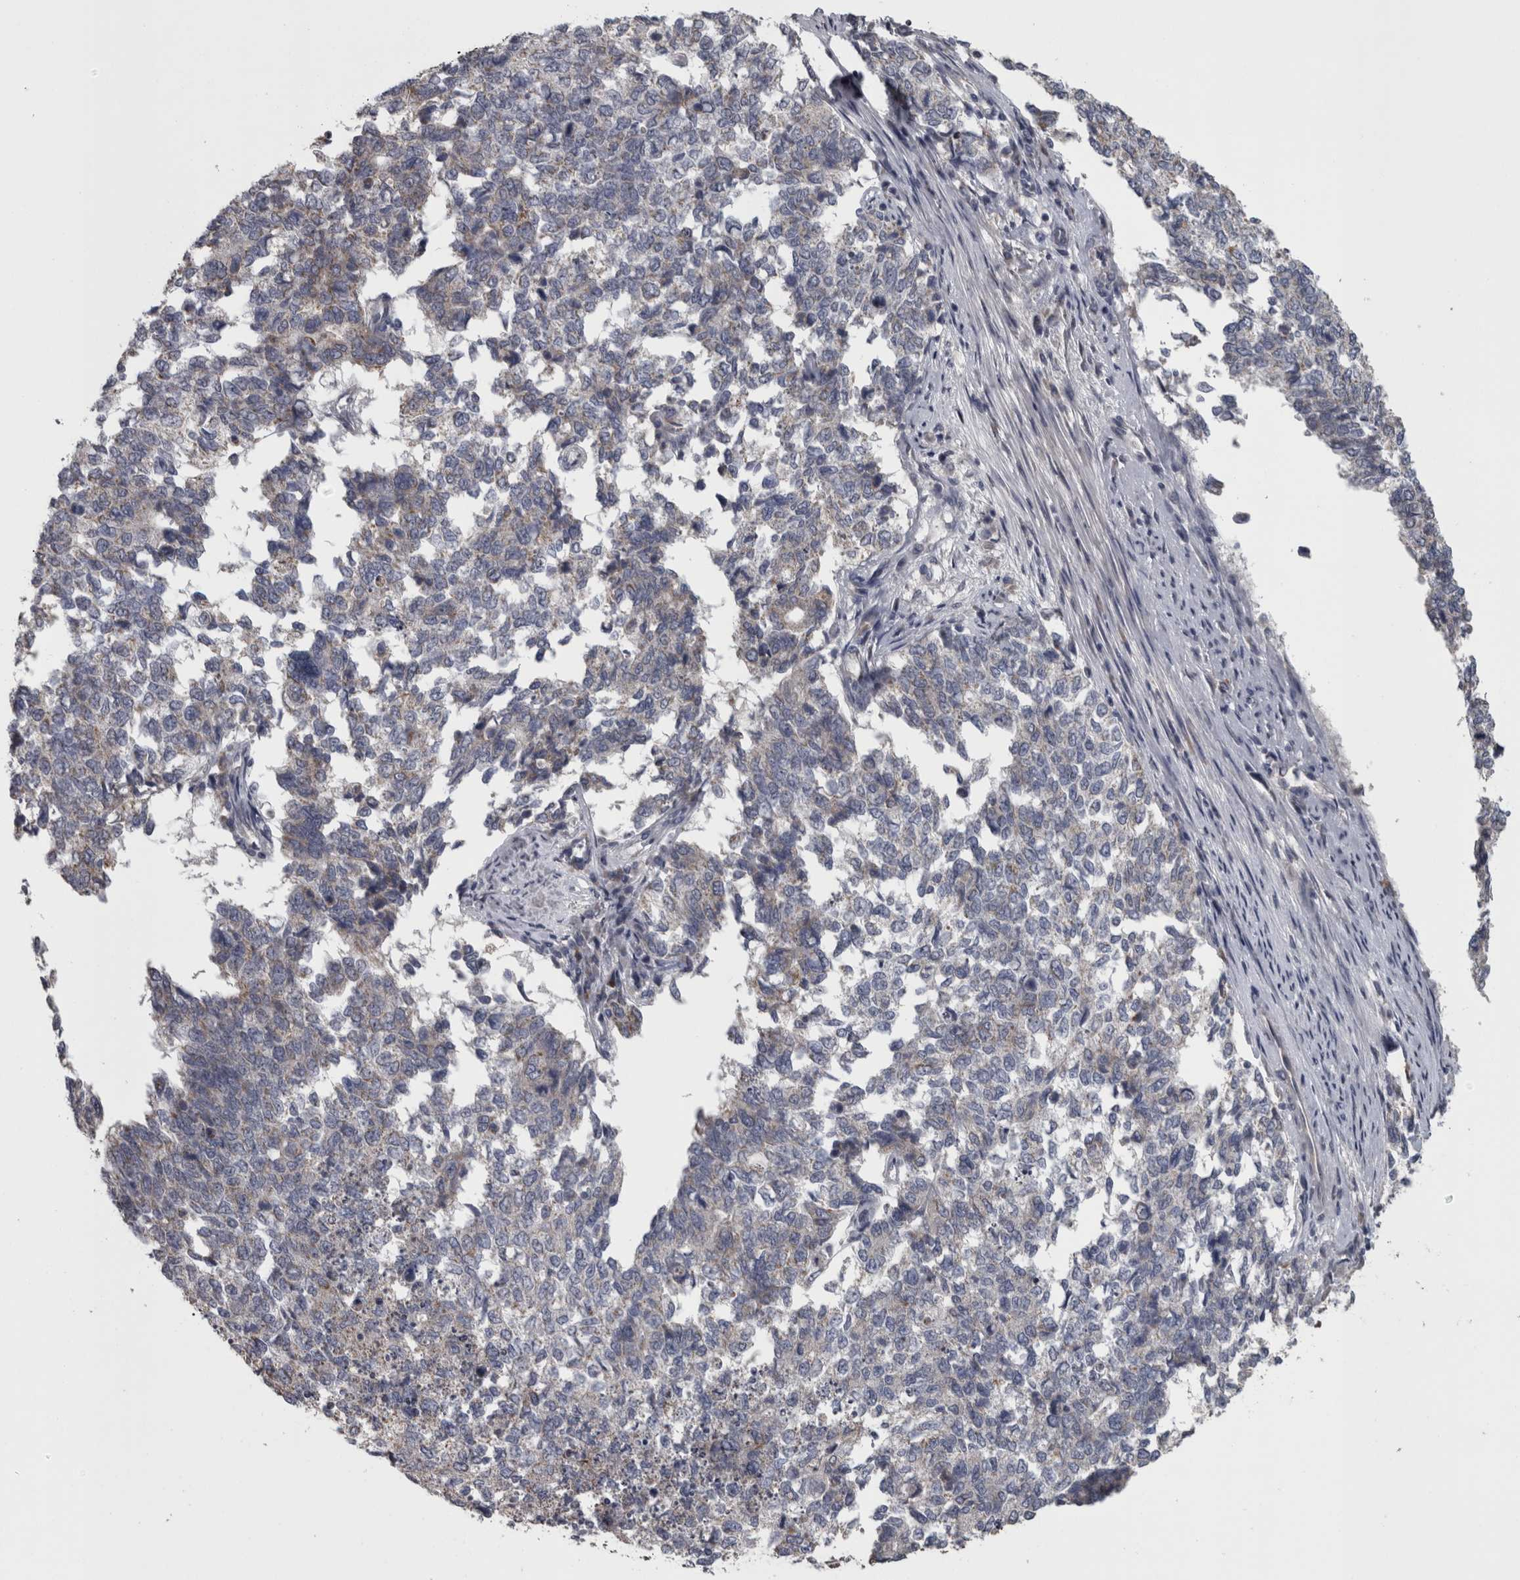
{"staining": {"intensity": "negative", "quantity": "none", "location": "none"}, "tissue": "cervical cancer", "cell_type": "Tumor cells", "image_type": "cancer", "snomed": [{"axis": "morphology", "description": "Squamous cell carcinoma, NOS"}, {"axis": "topography", "description": "Cervix"}], "caption": "Immunohistochemical staining of human cervical squamous cell carcinoma displays no significant expression in tumor cells.", "gene": "DBT", "patient": {"sex": "female", "age": 63}}